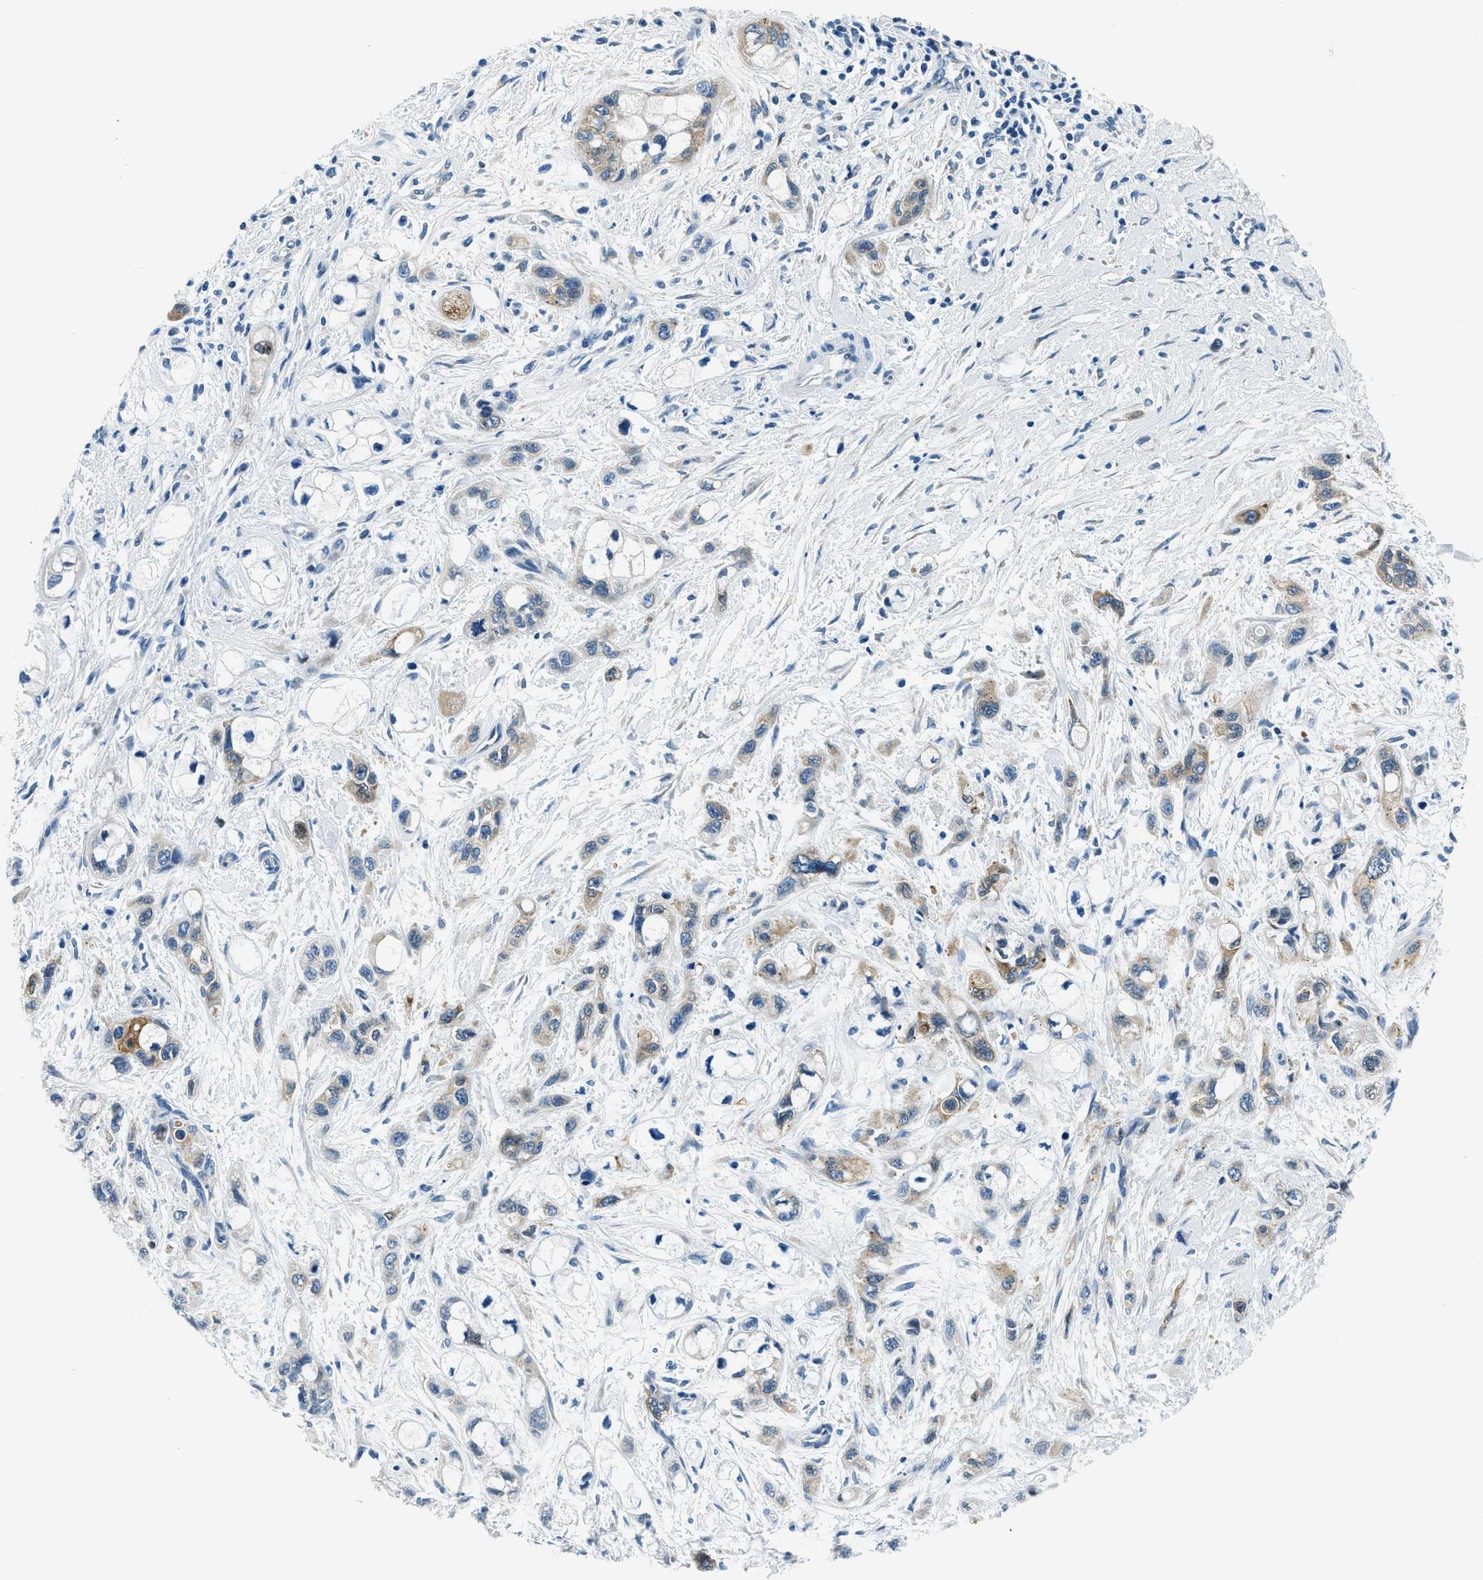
{"staining": {"intensity": "moderate", "quantity": "<25%", "location": "cytoplasmic/membranous"}, "tissue": "pancreatic cancer", "cell_type": "Tumor cells", "image_type": "cancer", "snomed": [{"axis": "morphology", "description": "Adenocarcinoma, NOS"}, {"axis": "topography", "description": "Pancreas"}], "caption": "IHC (DAB (3,3'-diaminobenzidine)) staining of pancreatic adenocarcinoma exhibits moderate cytoplasmic/membranous protein positivity in approximately <25% of tumor cells. (Stains: DAB in brown, nuclei in blue, Microscopy: brightfield microscopy at high magnification).", "gene": "UBAC2", "patient": {"sex": "male", "age": 74}}